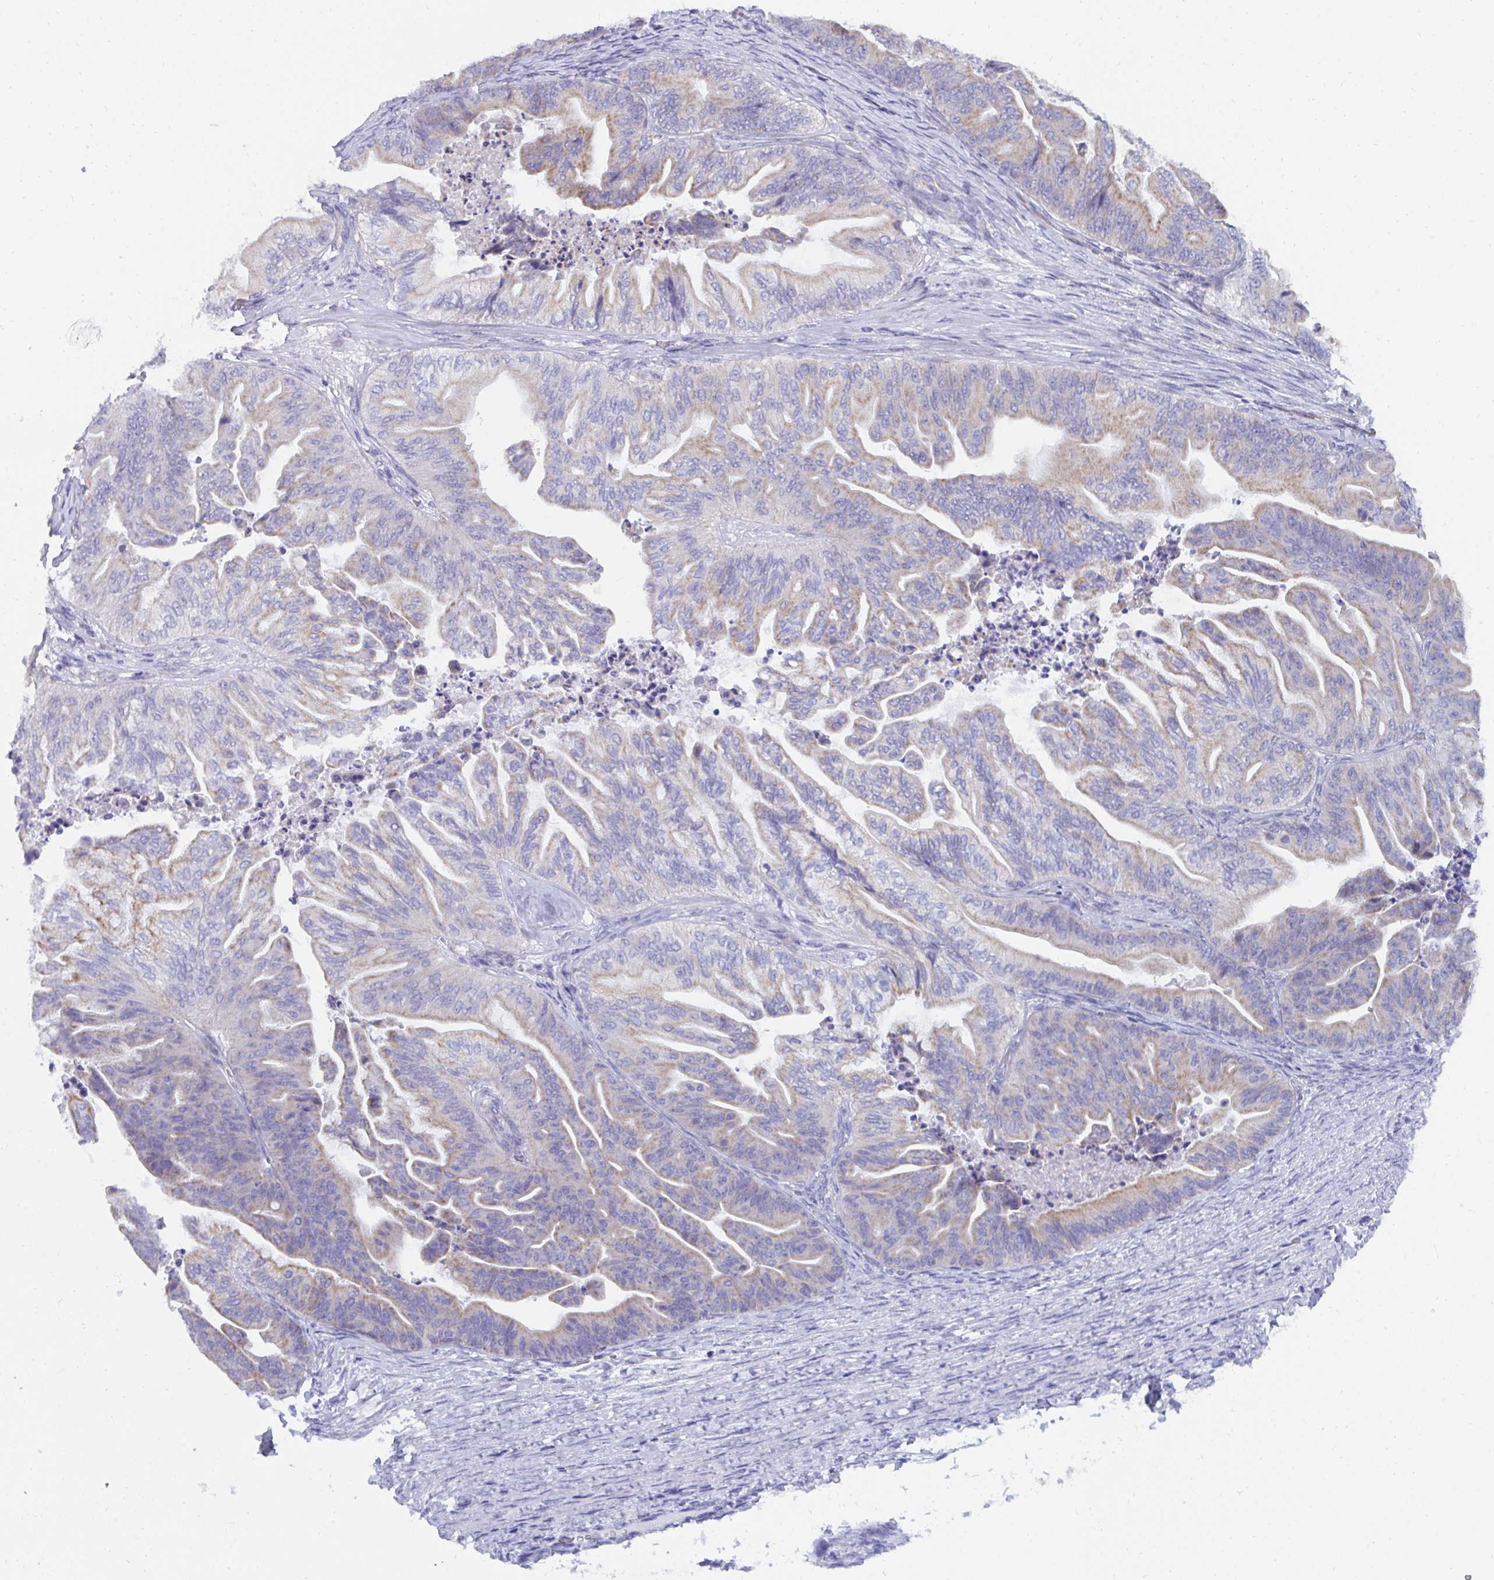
{"staining": {"intensity": "weak", "quantity": "<25%", "location": "cytoplasmic/membranous"}, "tissue": "ovarian cancer", "cell_type": "Tumor cells", "image_type": "cancer", "snomed": [{"axis": "morphology", "description": "Cystadenocarcinoma, mucinous, NOS"}, {"axis": "topography", "description": "Ovary"}], "caption": "Tumor cells are negative for brown protein staining in mucinous cystadenocarcinoma (ovarian).", "gene": "PC", "patient": {"sex": "female", "age": 67}}